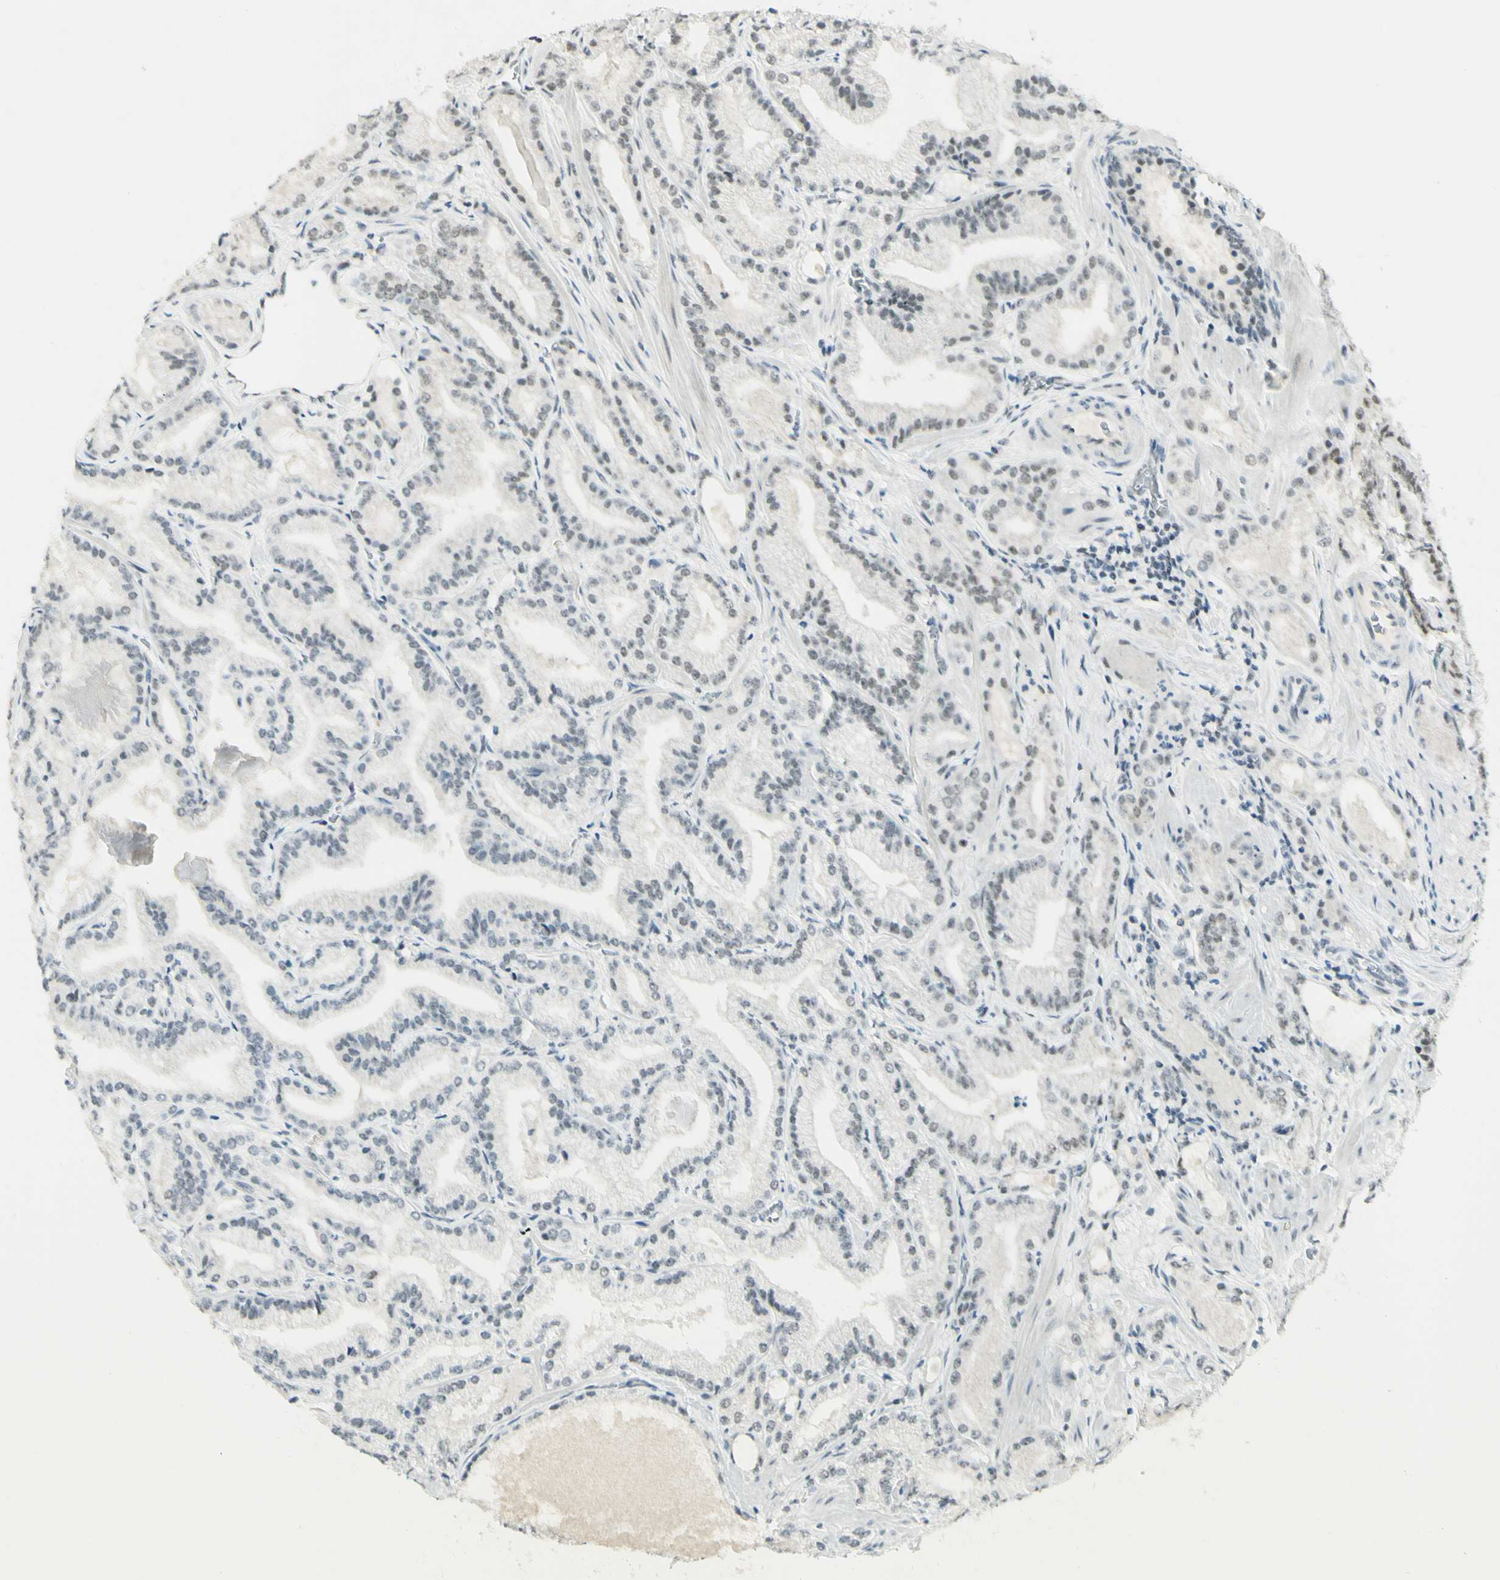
{"staining": {"intensity": "weak", "quantity": "25%-75%", "location": "nuclear"}, "tissue": "prostate cancer", "cell_type": "Tumor cells", "image_type": "cancer", "snomed": [{"axis": "morphology", "description": "Adenocarcinoma, Low grade"}, {"axis": "topography", "description": "Prostate"}], "caption": "Immunohistochemistry (IHC) of prostate cancer reveals low levels of weak nuclear expression in about 25%-75% of tumor cells.", "gene": "PMS2", "patient": {"sex": "male", "age": 59}}